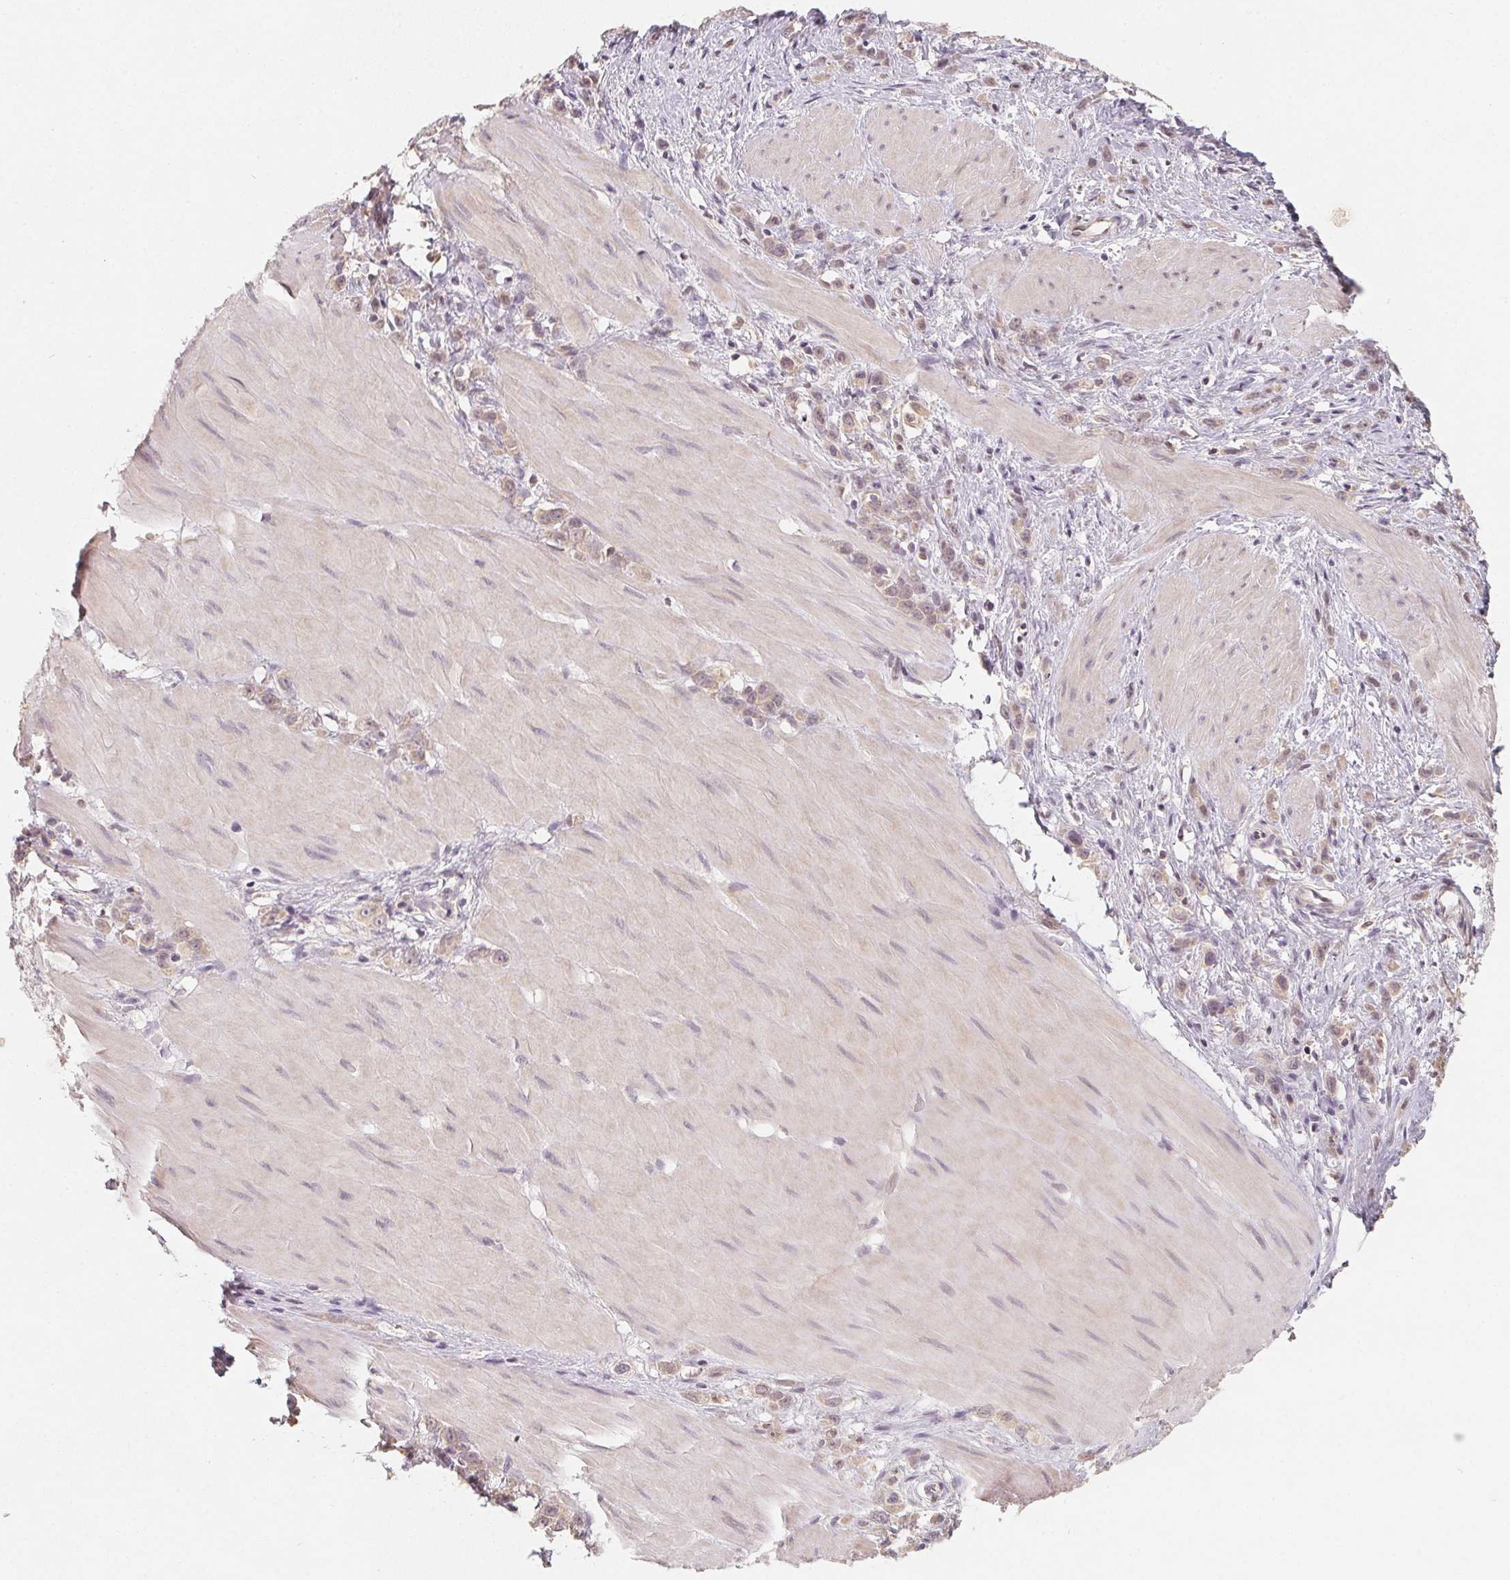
{"staining": {"intensity": "weak", "quantity": "25%-75%", "location": "cytoplasmic/membranous"}, "tissue": "stomach cancer", "cell_type": "Tumor cells", "image_type": "cancer", "snomed": [{"axis": "morphology", "description": "Adenocarcinoma, NOS"}, {"axis": "topography", "description": "Stomach"}], "caption": "Immunohistochemistry (IHC) histopathology image of neoplastic tissue: adenocarcinoma (stomach) stained using immunohistochemistry (IHC) exhibits low levels of weak protein expression localized specifically in the cytoplasmic/membranous of tumor cells, appearing as a cytoplasmic/membranous brown color.", "gene": "SOAT1", "patient": {"sex": "male", "age": 47}}